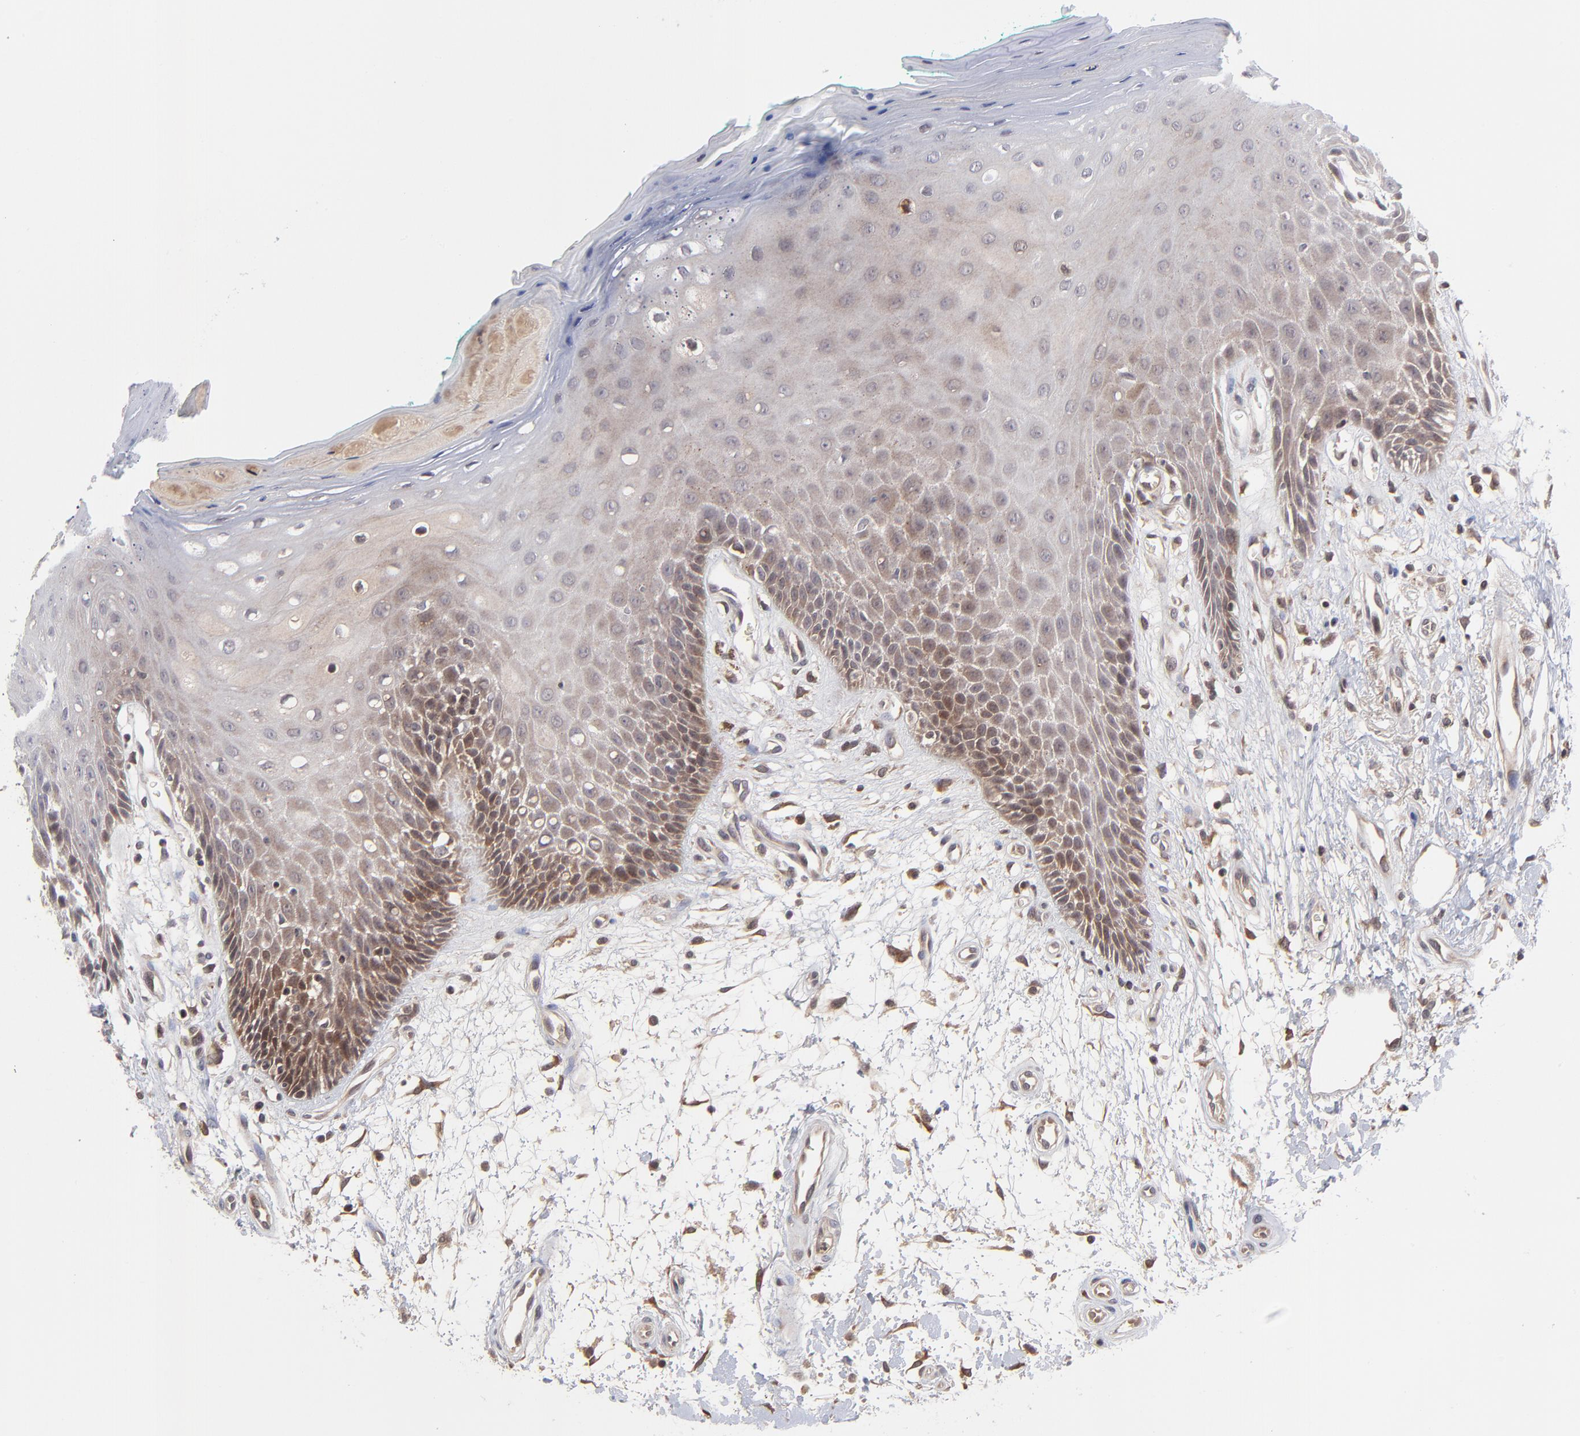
{"staining": {"intensity": "moderate", "quantity": "25%-75%", "location": "cytoplasmic/membranous"}, "tissue": "oral mucosa", "cell_type": "Squamous epithelial cells", "image_type": "normal", "snomed": [{"axis": "morphology", "description": "Normal tissue, NOS"}, {"axis": "morphology", "description": "Squamous cell carcinoma, NOS"}, {"axis": "topography", "description": "Skeletal muscle"}, {"axis": "topography", "description": "Oral tissue"}, {"axis": "topography", "description": "Head-Neck"}], "caption": "Oral mucosa stained with DAB immunohistochemistry reveals medium levels of moderate cytoplasmic/membranous expression in approximately 25%-75% of squamous epithelial cells. (IHC, brightfield microscopy, high magnification).", "gene": "UBE2L6", "patient": {"sex": "female", "age": 84}}